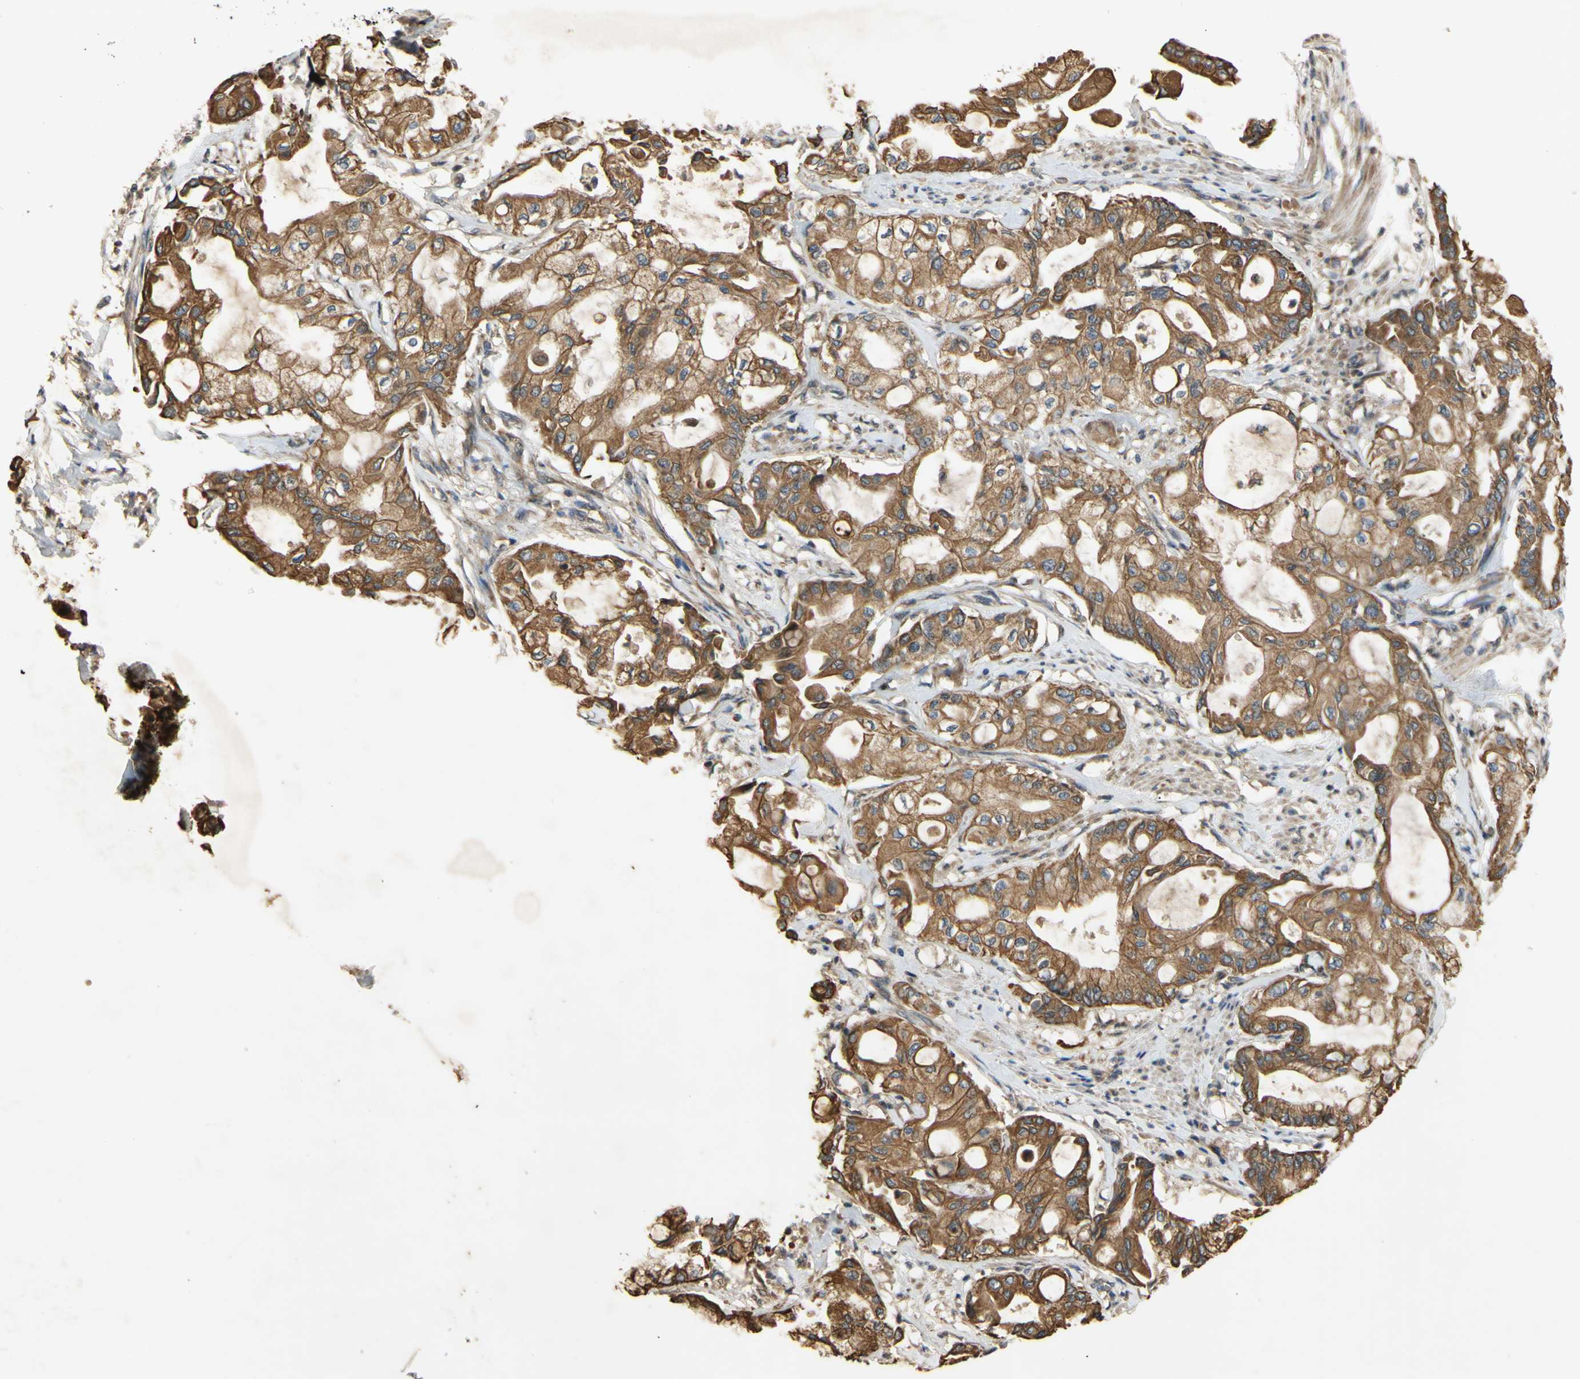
{"staining": {"intensity": "moderate", "quantity": ">75%", "location": "cytoplasmic/membranous"}, "tissue": "pancreatic cancer", "cell_type": "Tumor cells", "image_type": "cancer", "snomed": [{"axis": "morphology", "description": "Adenocarcinoma, NOS"}, {"axis": "morphology", "description": "Adenocarcinoma, metastatic, NOS"}, {"axis": "topography", "description": "Lymph node"}, {"axis": "topography", "description": "Pancreas"}, {"axis": "topography", "description": "Duodenum"}], "caption": "Human pancreatic cancer (metastatic adenocarcinoma) stained with a protein marker shows moderate staining in tumor cells.", "gene": "PKN1", "patient": {"sex": "female", "age": 64}}